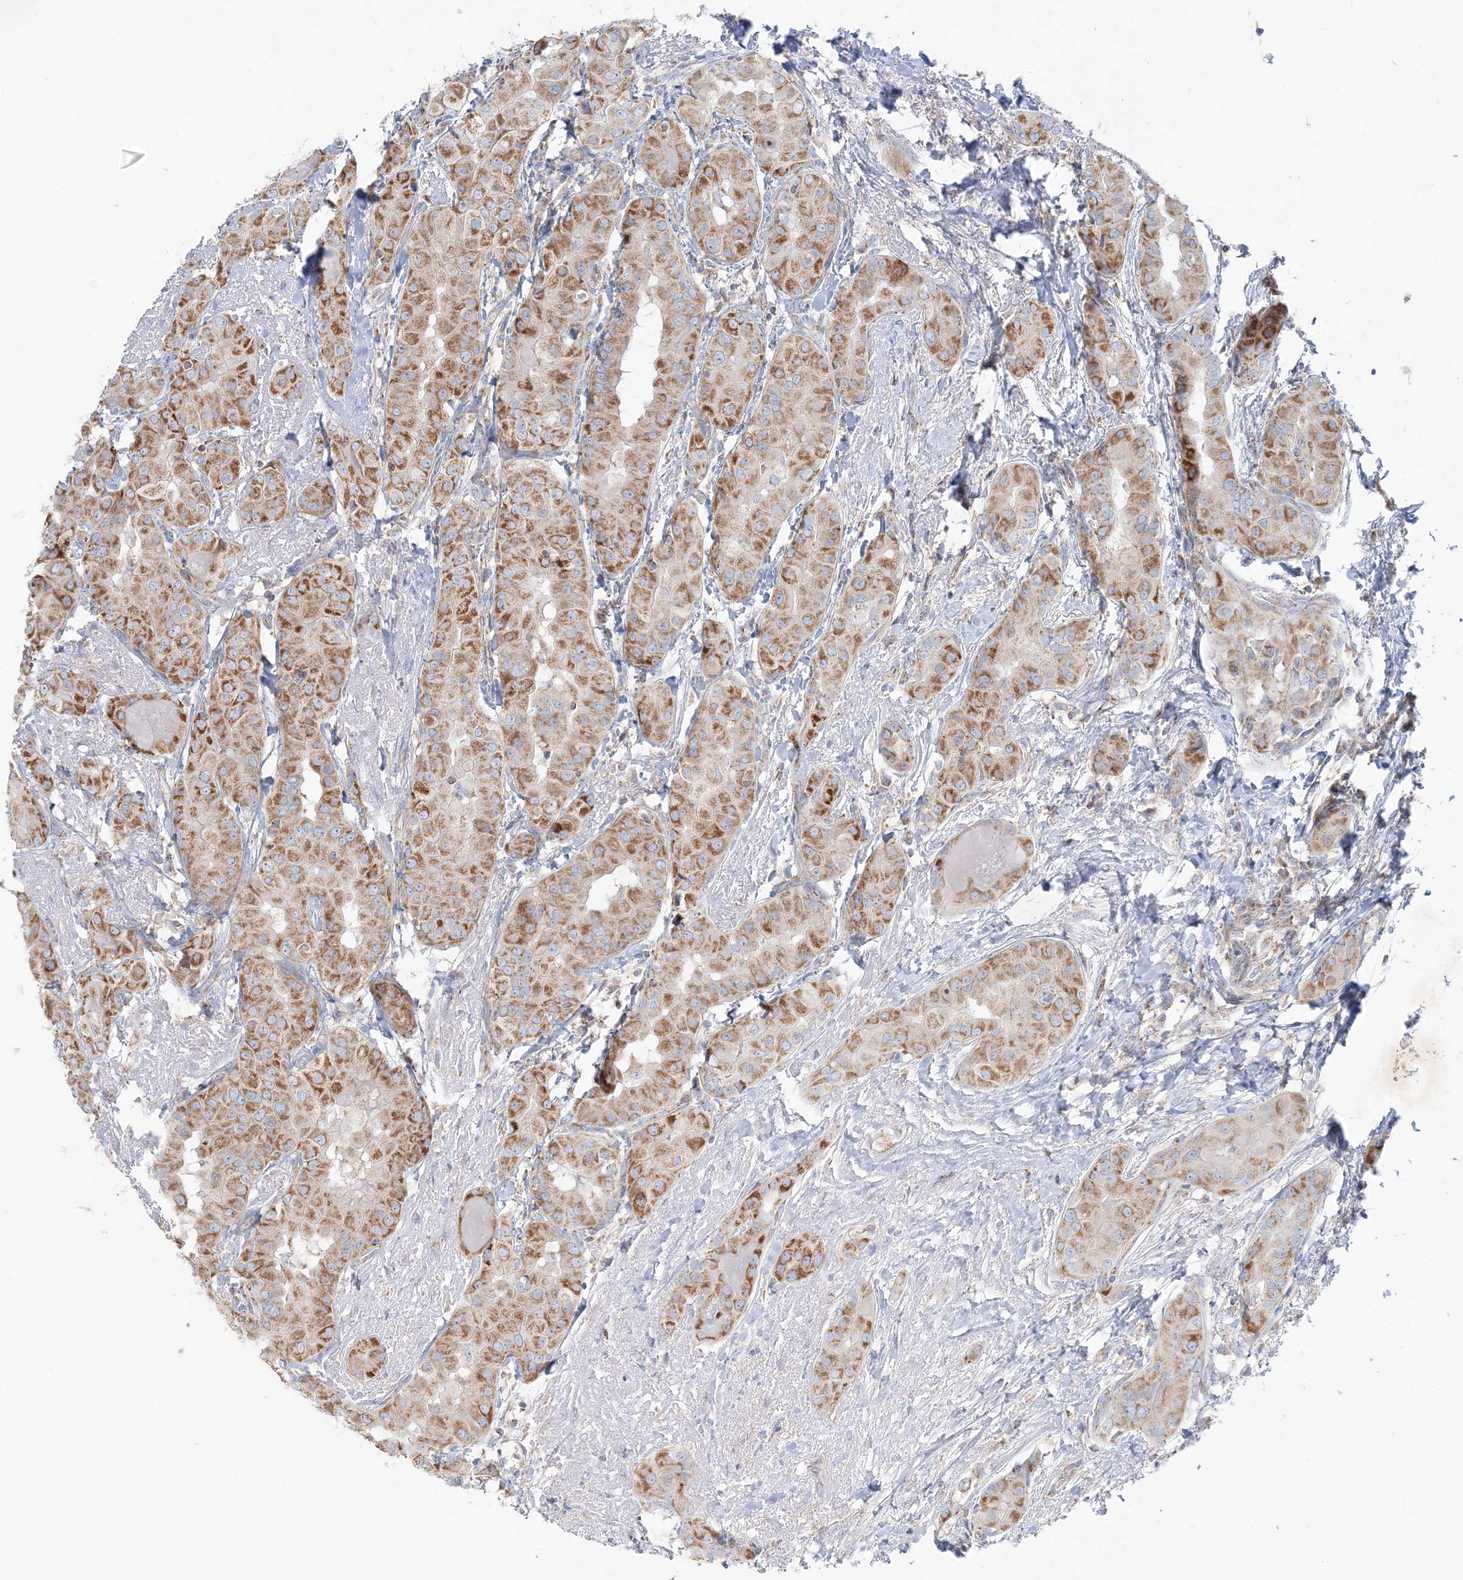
{"staining": {"intensity": "moderate", "quantity": ">75%", "location": "cytoplasmic/membranous"}, "tissue": "thyroid cancer", "cell_type": "Tumor cells", "image_type": "cancer", "snomed": [{"axis": "morphology", "description": "Papillary adenocarcinoma, NOS"}, {"axis": "topography", "description": "Thyroid gland"}], "caption": "Brown immunohistochemical staining in human papillary adenocarcinoma (thyroid) demonstrates moderate cytoplasmic/membranous expression in about >75% of tumor cells. (IHC, brightfield microscopy, high magnification).", "gene": "TBC1D14", "patient": {"sex": "male", "age": 33}}